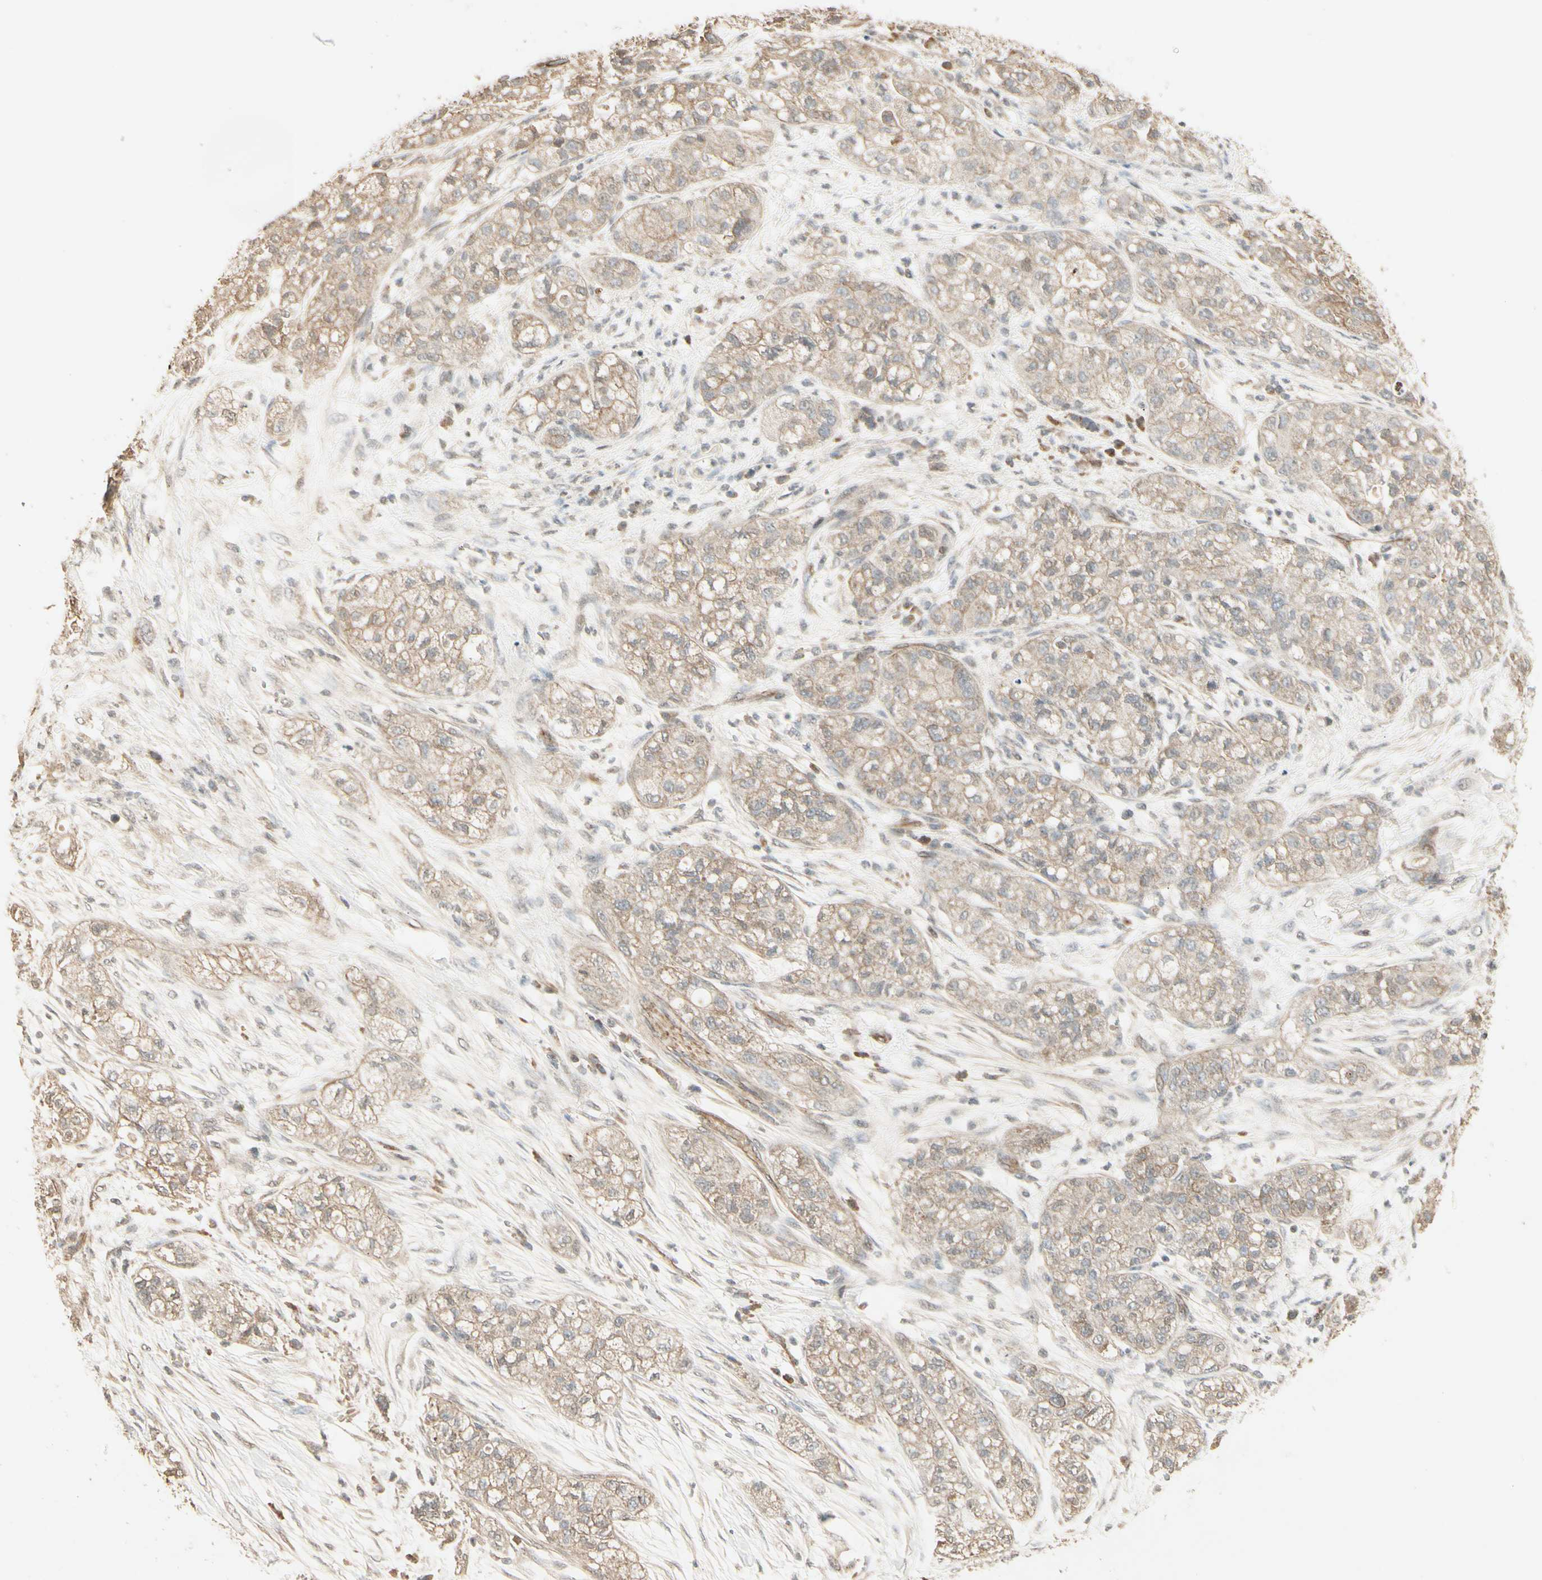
{"staining": {"intensity": "weak", "quantity": ">75%", "location": "cytoplasmic/membranous"}, "tissue": "pancreatic cancer", "cell_type": "Tumor cells", "image_type": "cancer", "snomed": [{"axis": "morphology", "description": "Adenocarcinoma, NOS"}, {"axis": "topography", "description": "Pancreas"}], "caption": "Weak cytoplasmic/membranous positivity for a protein is seen in about >75% of tumor cells of pancreatic cancer using immunohistochemistry.", "gene": "RNF180", "patient": {"sex": "female", "age": 78}}